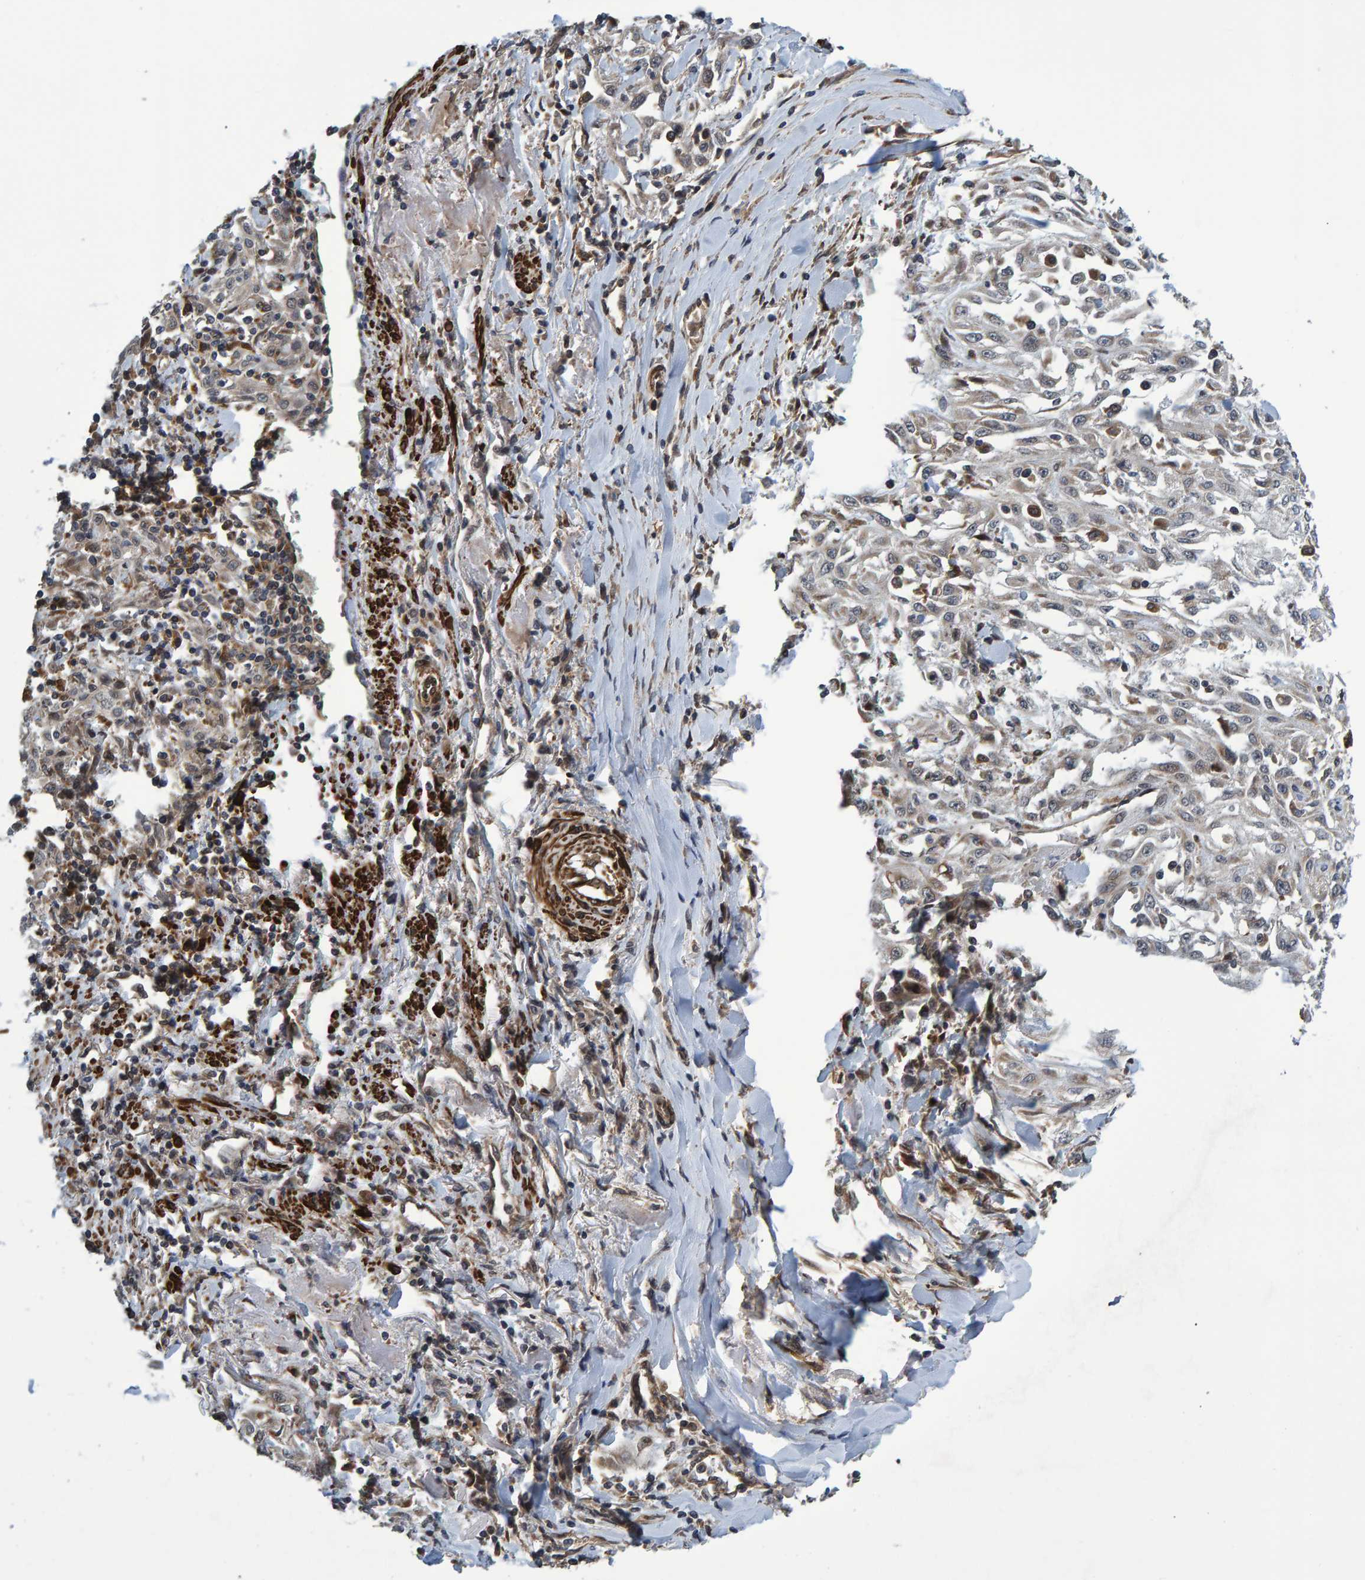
{"staining": {"intensity": "weak", "quantity": "<25%", "location": "cytoplasmic/membranous"}, "tissue": "skin cancer", "cell_type": "Tumor cells", "image_type": "cancer", "snomed": [{"axis": "morphology", "description": "Squamous cell carcinoma, NOS"}, {"axis": "morphology", "description": "Squamous cell carcinoma, metastatic, NOS"}, {"axis": "topography", "description": "Skin"}, {"axis": "topography", "description": "Lymph node"}], "caption": "IHC of human skin cancer (metastatic squamous cell carcinoma) reveals no staining in tumor cells.", "gene": "ATP6V1H", "patient": {"sex": "male", "age": 75}}